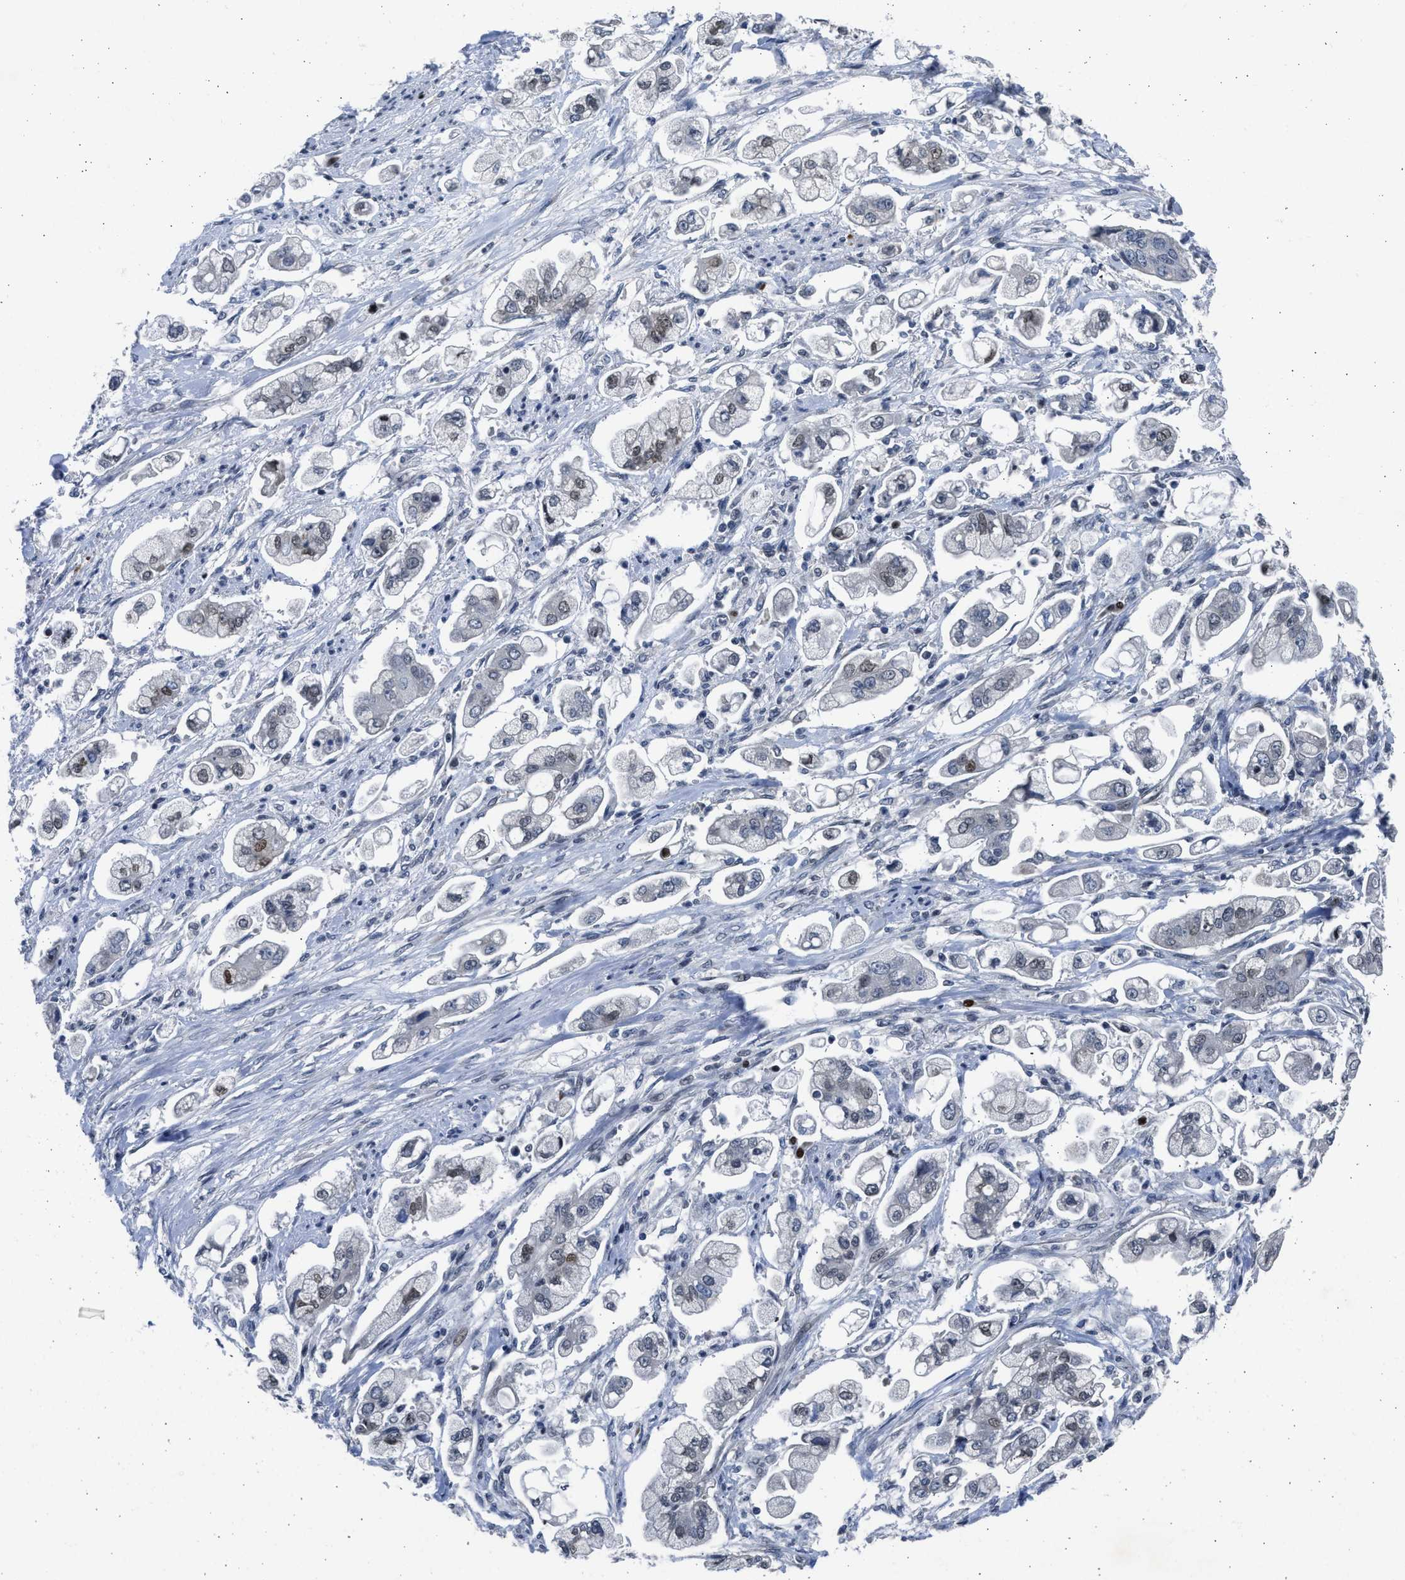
{"staining": {"intensity": "moderate", "quantity": "<25%", "location": "nuclear"}, "tissue": "stomach cancer", "cell_type": "Tumor cells", "image_type": "cancer", "snomed": [{"axis": "morphology", "description": "Adenocarcinoma, NOS"}, {"axis": "topography", "description": "Stomach"}], "caption": "Brown immunohistochemical staining in adenocarcinoma (stomach) displays moderate nuclear positivity in approximately <25% of tumor cells.", "gene": "HMGN3", "patient": {"sex": "male", "age": 62}}